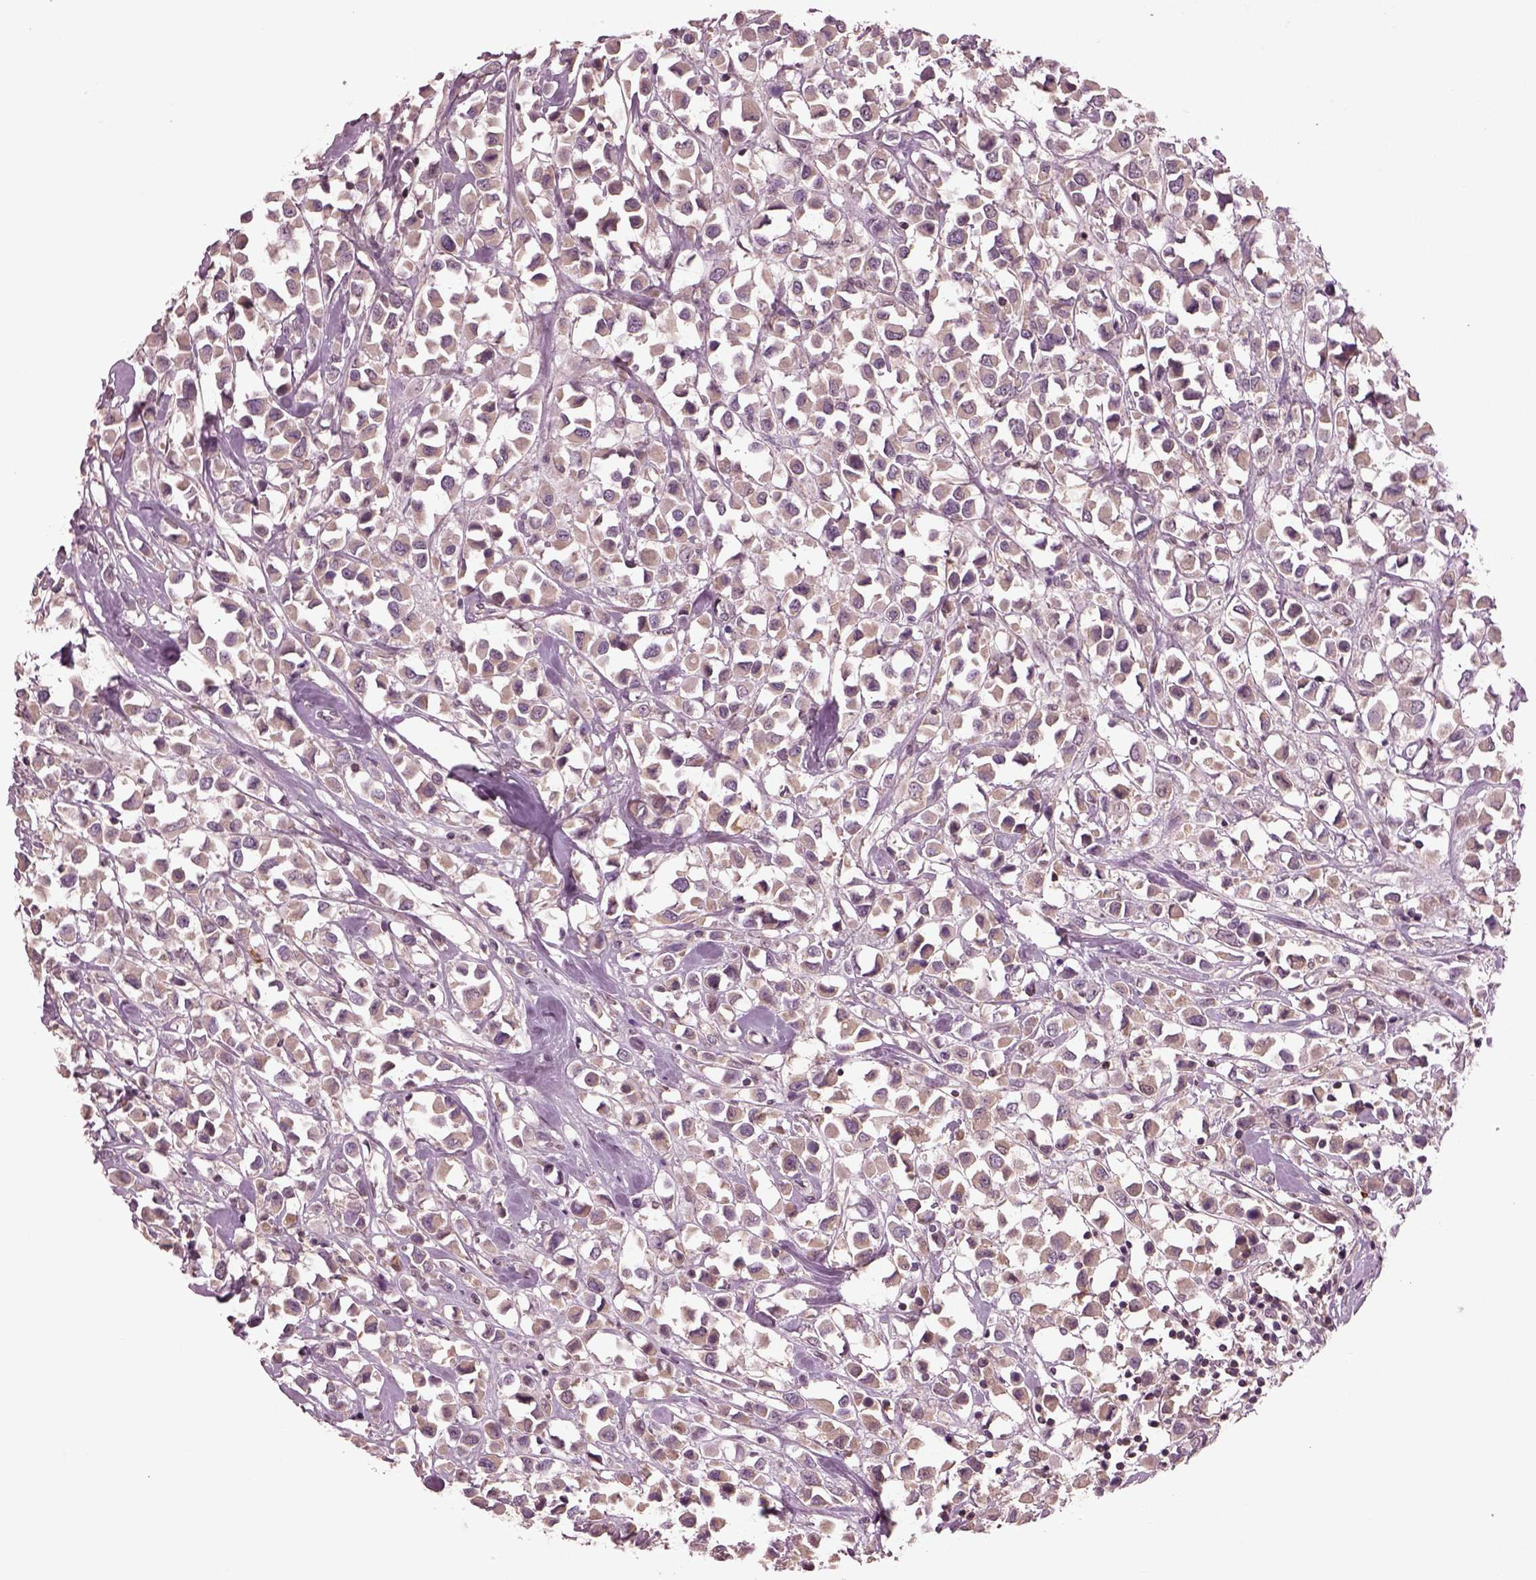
{"staining": {"intensity": "negative", "quantity": "none", "location": "none"}, "tissue": "breast cancer", "cell_type": "Tumor cells", "image_type": "cancer", "snomed": [{"axis": "morphology", "description": "Duct carcinoma"}, {"axis": "topography", "description": "Breast"}], "caption": "DAB (3,3'-diaminobenzidine) immunohistochemical staining of breast cancer shows no significant positivity in tumor cells.", "gene": "PTX4", "patient": {"sex": "female", "age": 61}}